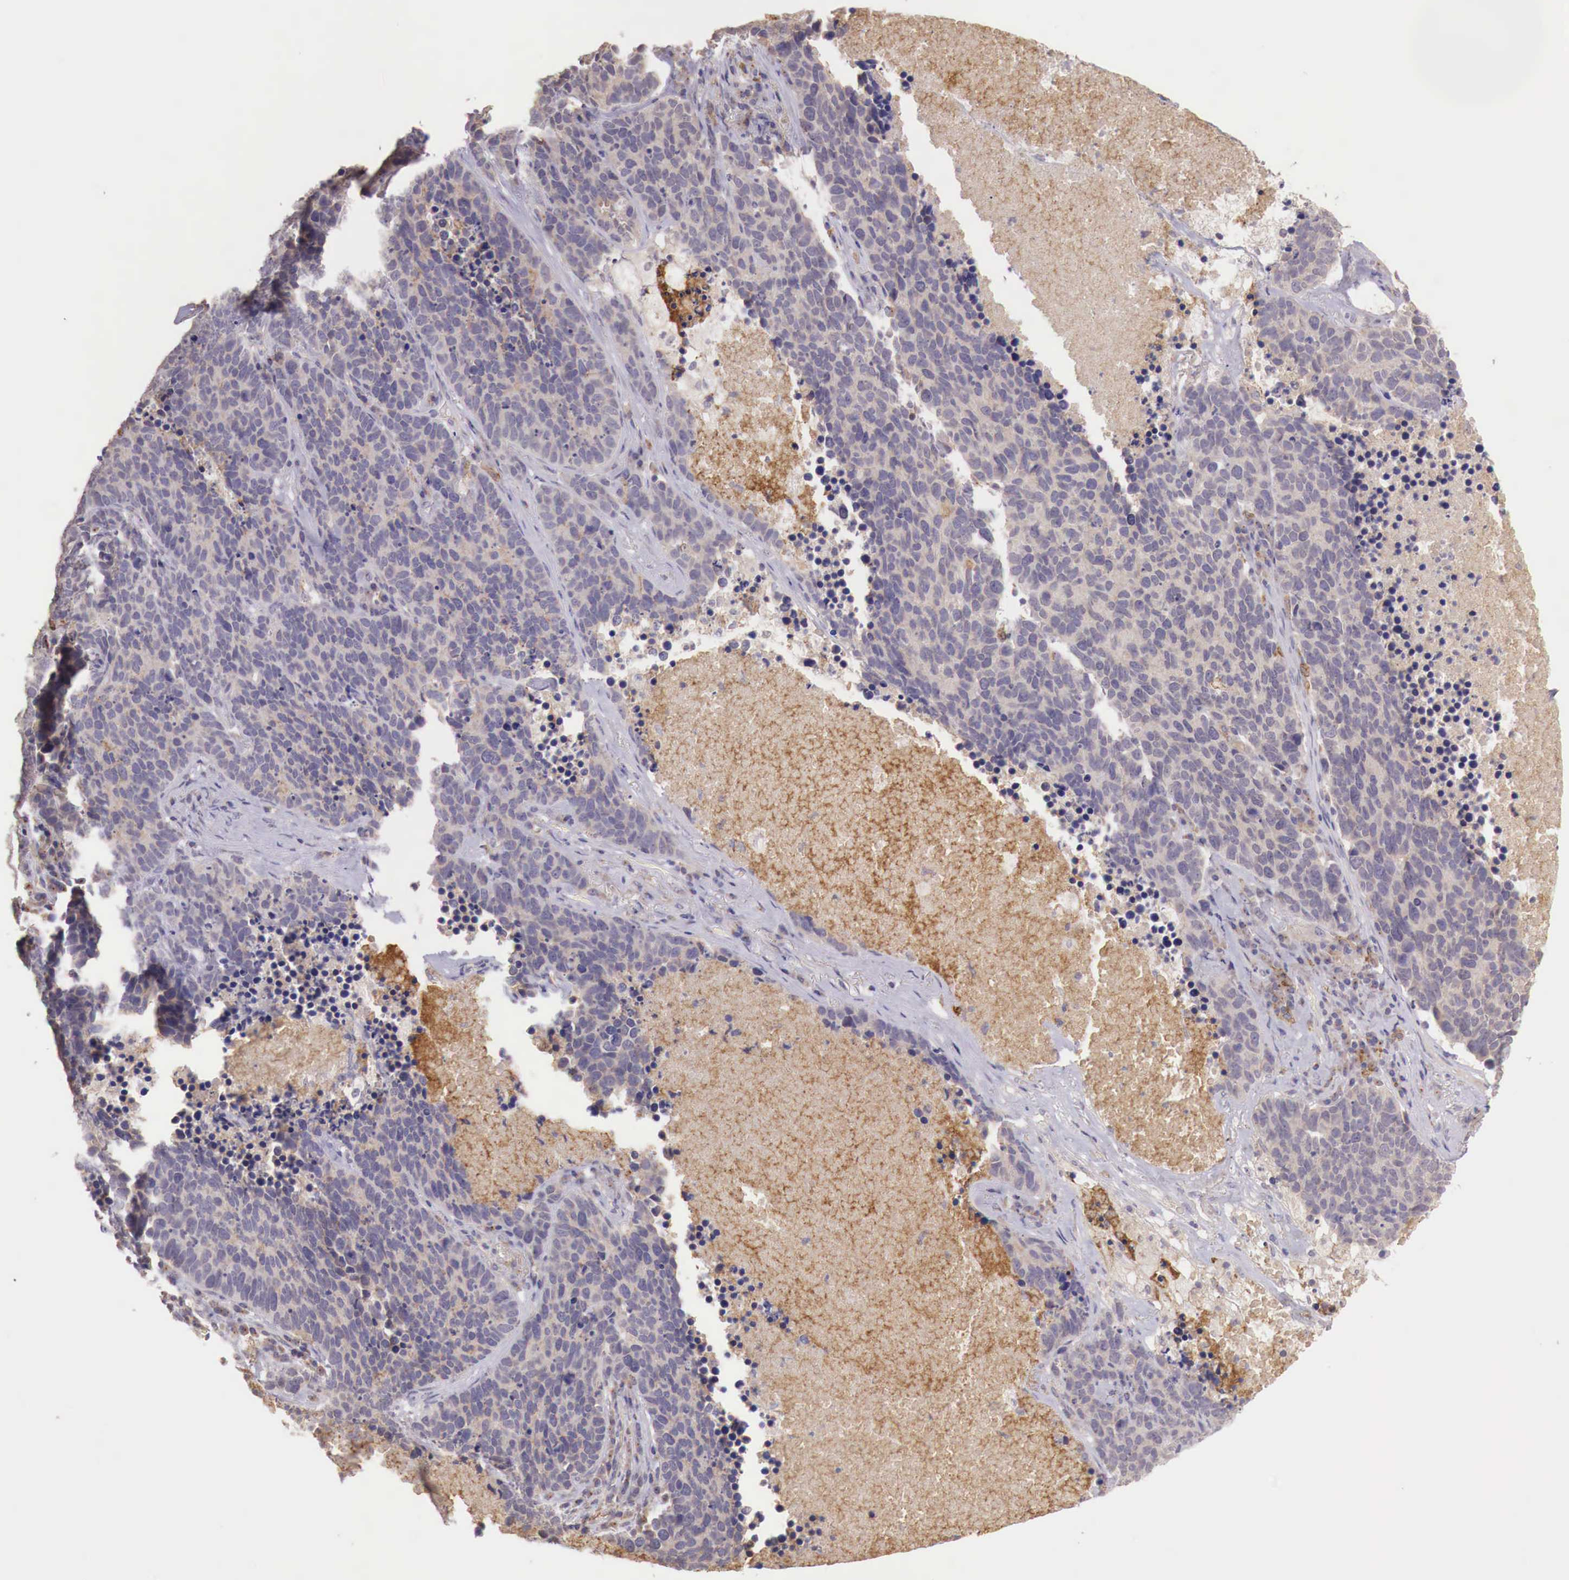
{"staining": {"intensity": "weak", "quantity": "25%-75%", "location": "cytoplasmic/membranous"}, "tissue": "lung cancer", "cell_type": "Tumor cells", "image_type": "cancer", "snomed": [{"axis": "morphology", "description": "Neoplasm, malignant, NOS"}, {"axis": "topography", "description": "Lung"}], "caption": "Brown immunohistochemical staining in human lung cancer (malignant neoplasm) exhibits weak cytoplasmic/membranous staining in approximately 25%-75% of tumor cells.", "gene": "CHRDL1", "patient": {"sex": "female", "age": 75}}